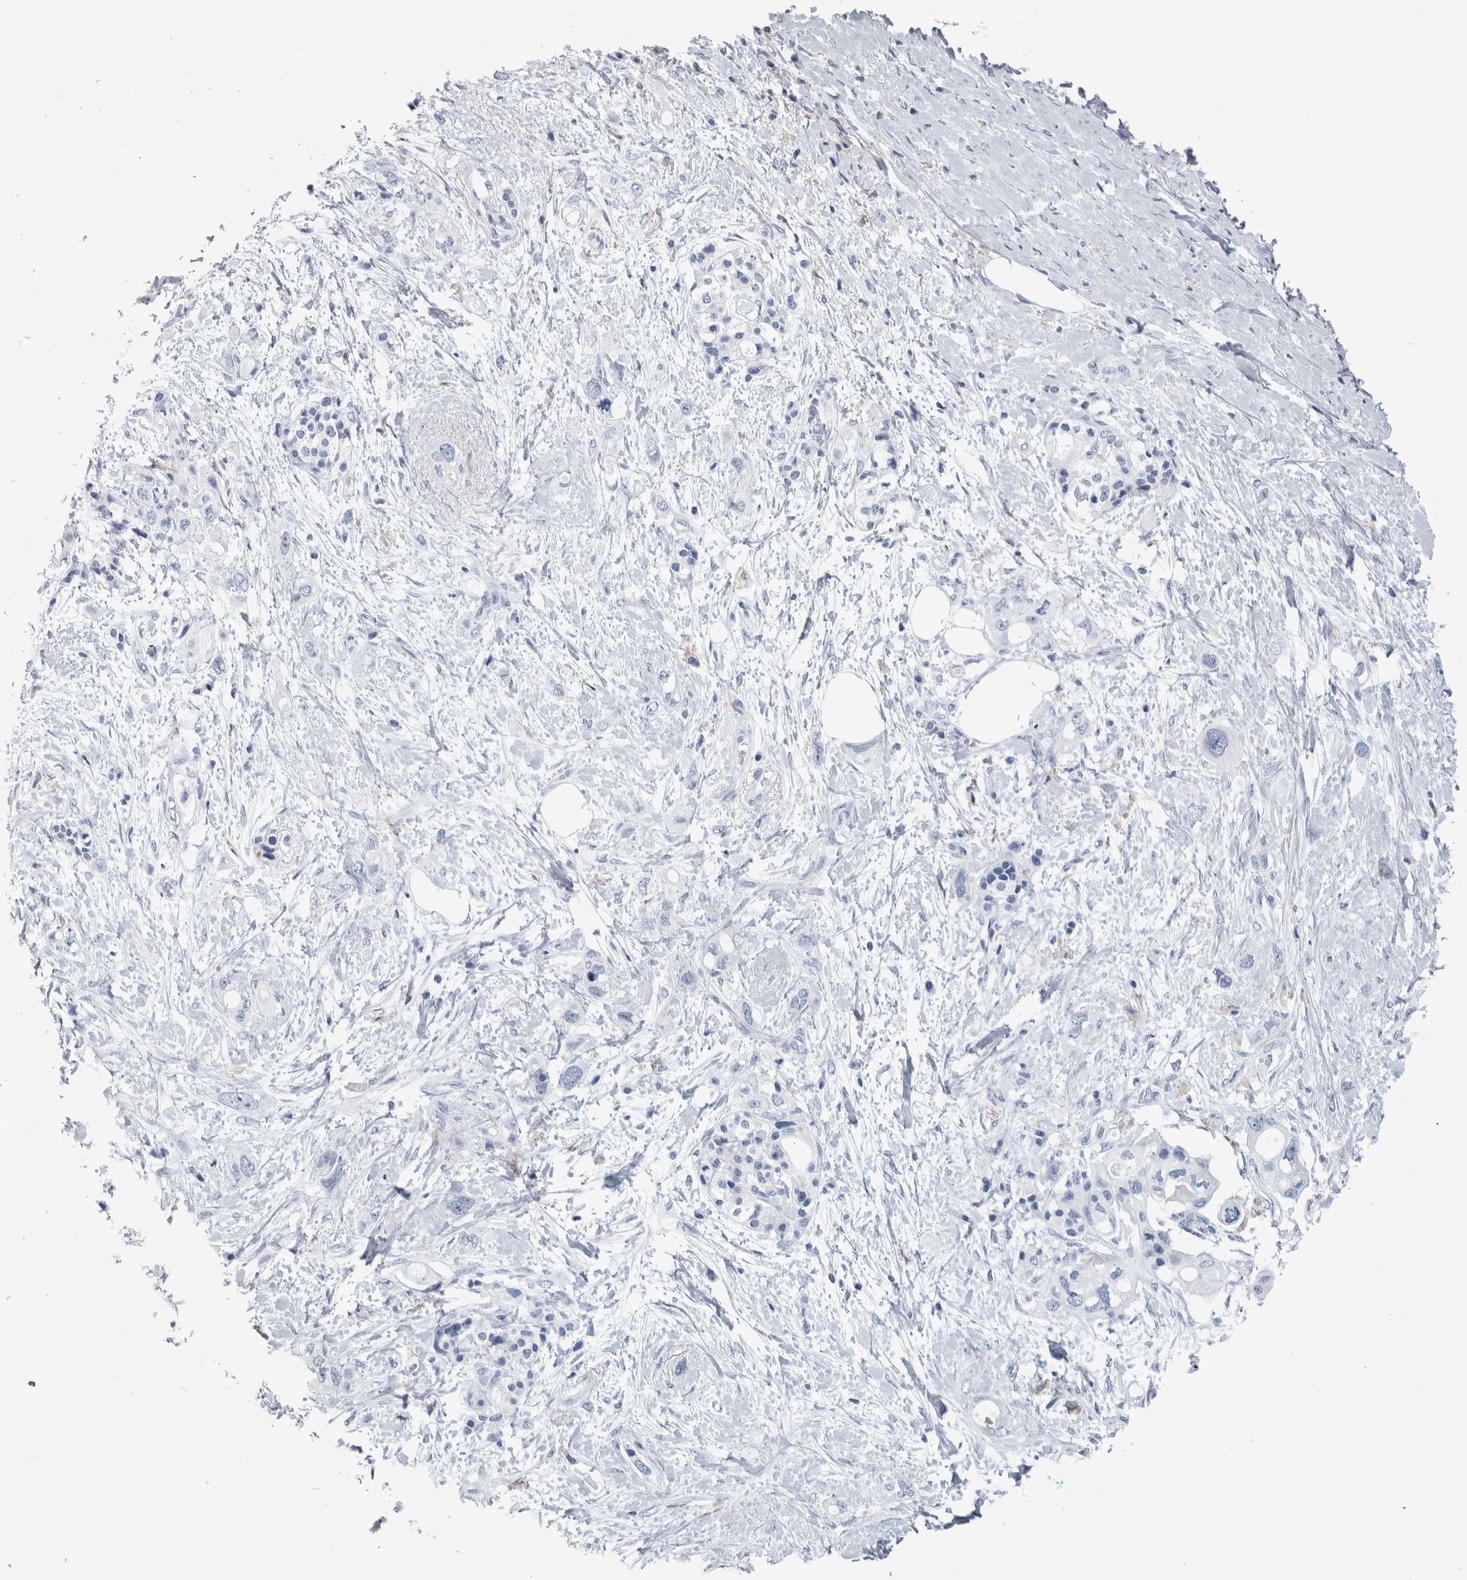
{"staining": {"intensity": "negative", "quantity": "none", "location": "none"}, "tissue": "pancreatic cancer", "cell_type": "Tumor cells", "image_type": "cancer", "snomed": [{"axis": "morphology", "description": "Adenocarcinoma, NOS"}, {"axis": "topography", "description": "Pancreas"}], "caption": "A micrograph of adenocarcinoma (pancreatic) stained for a protein shows no brown staining in tumor cells. Nuclei are stained in blue.", "gene": "SKAP2", "patient": {"sex": "female", "age": 56}}